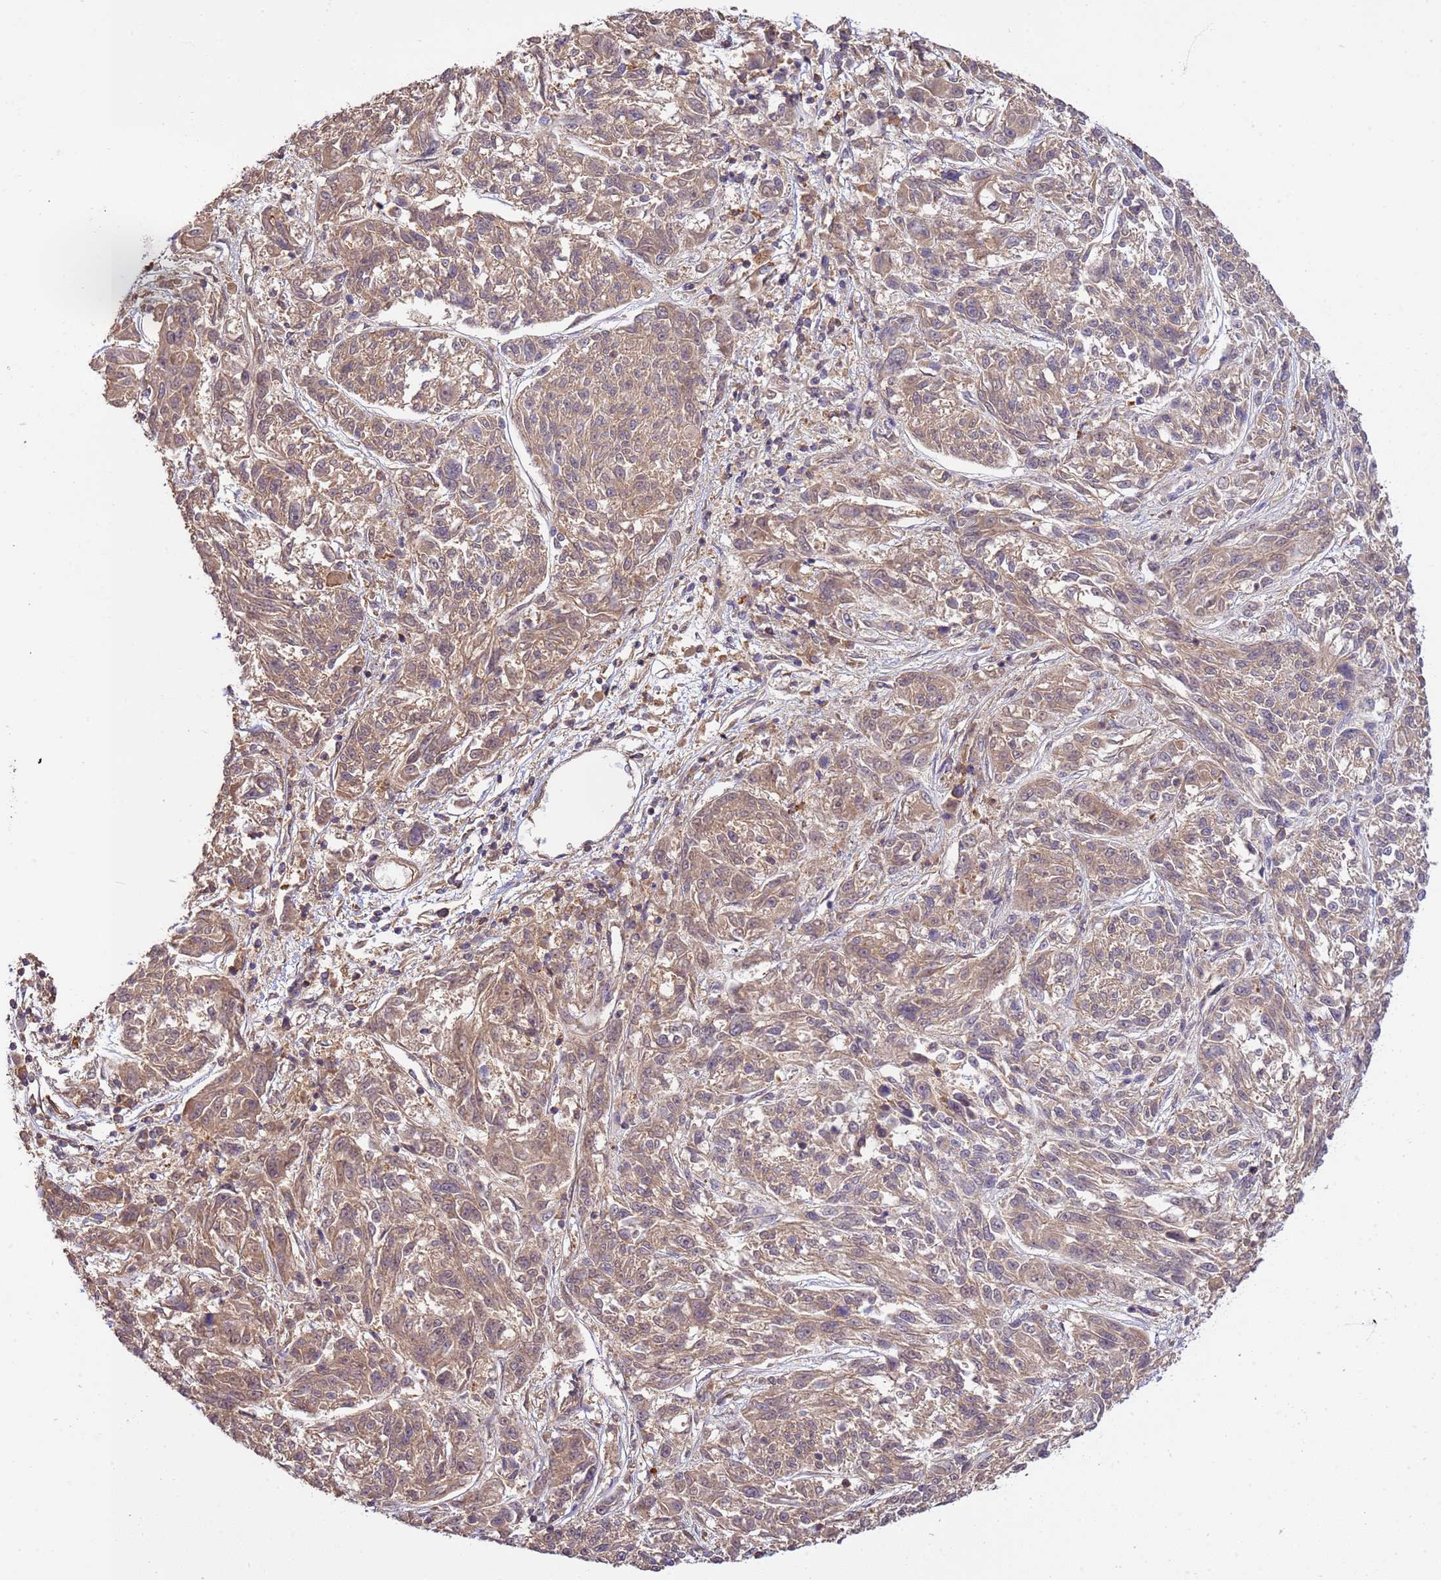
{"staining": {"intensity": "moderate", "quantity": ">75%", "location": "cytoplasmic/membranous"}, "tissue": "melanoma", "cell_type": "Tumor cells", "image_type": "cancer", "snomed": [{"axis": "morphology", "description": "Malignant melanoma, NOS"}, {"axis": "topography", "description": "Skin"}], "caption": "About >75% of tumor cells in malignant melanoma show moderate cytoplasmic/membranous protein expression as visualized by brown immunohistochemical staining.", "gene": "ZNF624", "patient": {"sex": "male", "age": 53}}